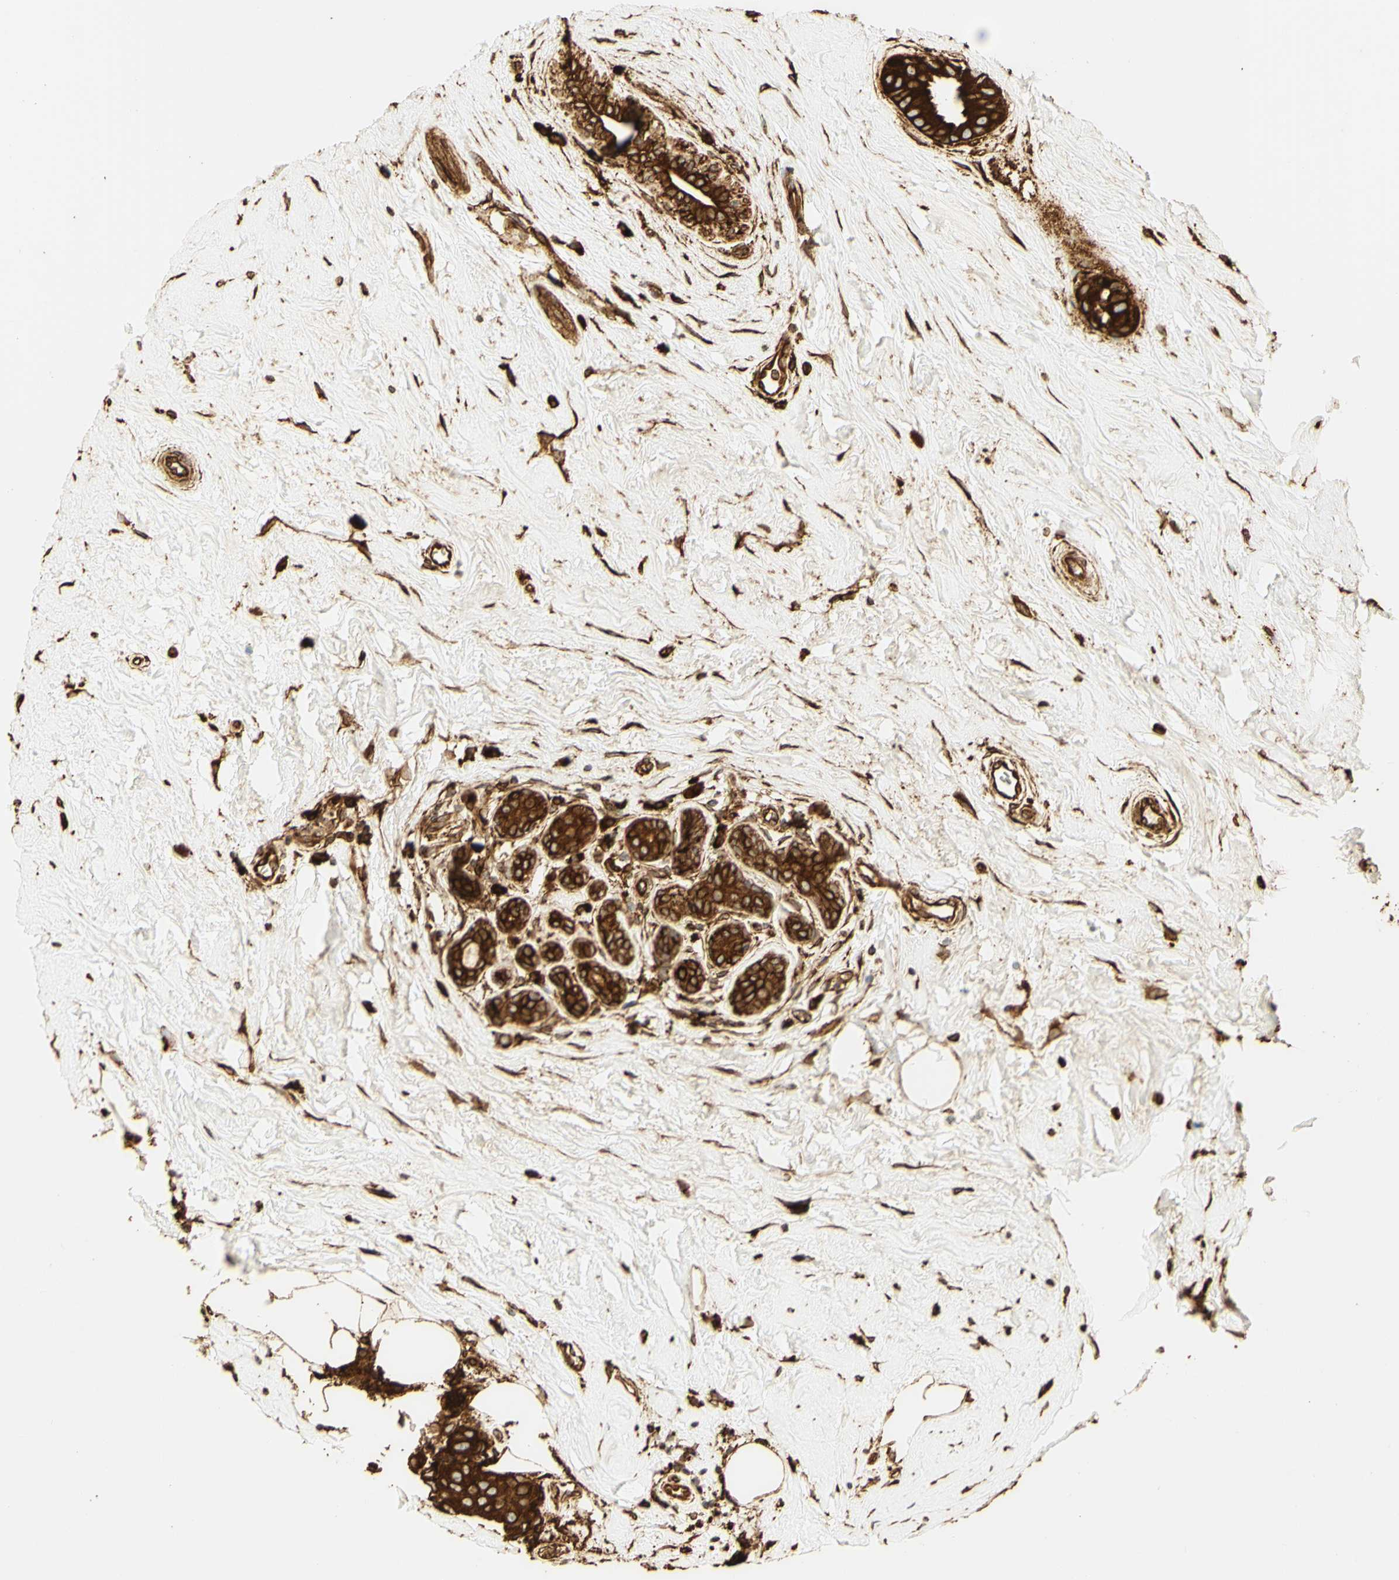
{"staining": {"intensity": "strong", "quantity": ">75%", "location": "cytoplasmic/membranous"}, "tissue": "breast cancer", "cell_type": "Tumor cells", "image_type": "cancer", "snomed": [{"axis": "morphology", "description": "Normal tissue, NOS"}, {"axis": "morphology", "description": "Duct carcinoma"}, {"axis": "topography", "description": "Breast"}], "caption": "This image demonstrates immunohistochemistry (IHC) staining of human breast cancer, with high strong cytoplasmic/membranous staining in approximately >75% of tumor cells.", "gene": "CANX", "patient": {"sex": "female", "age": 39}}